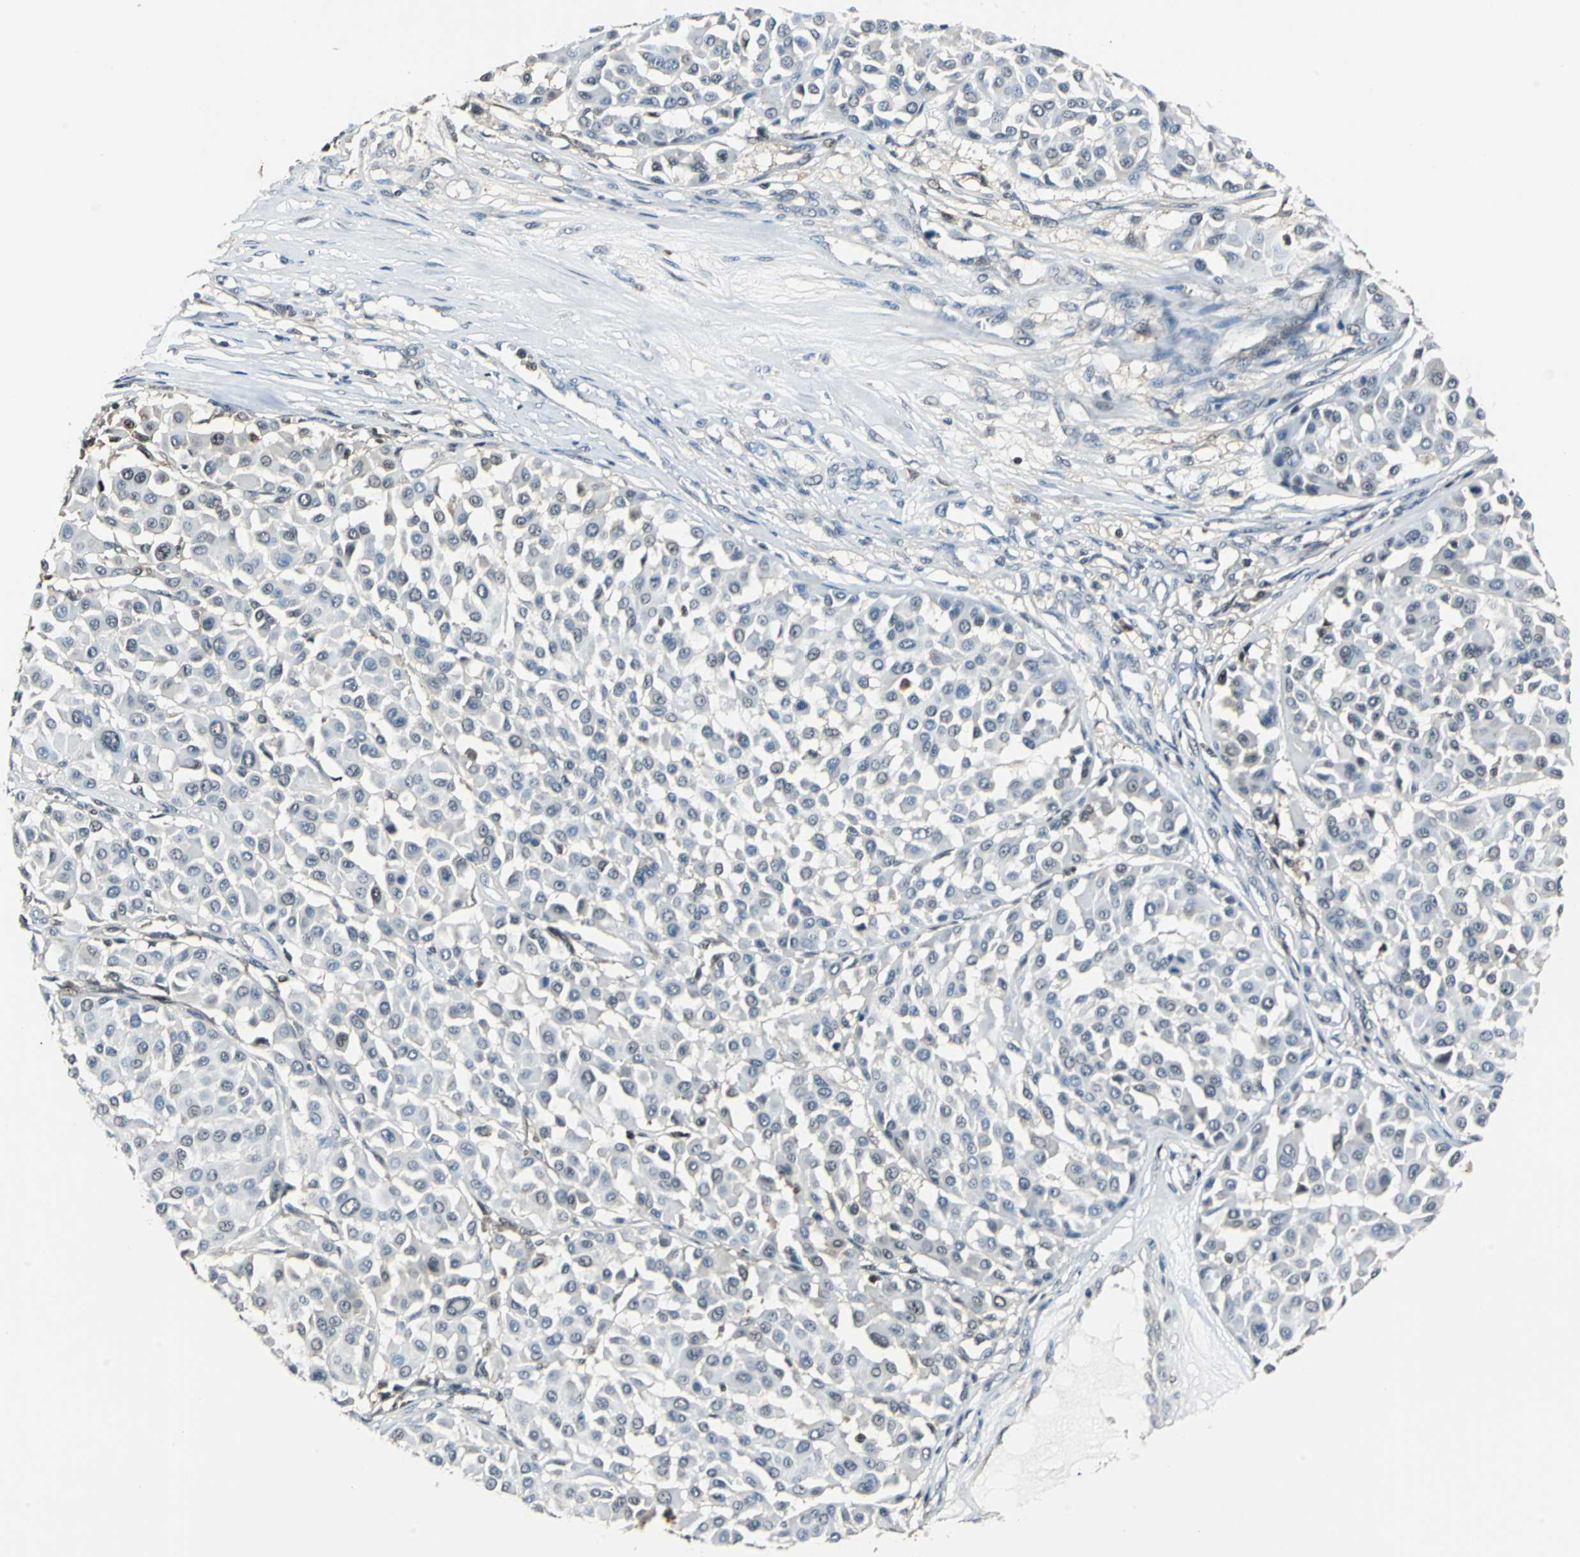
{"staining": {"intensity": "negative", "quantity": "none", "location": "none"}, "tissue": "melanoma", "cell_type": "Tumor cells", "image_type": "cancer", "snomed": [{"axis": "morphology", "description": "Malignant melanoma, Metastatic site"}, {"axis": "topography", "description": "Soft tissue"}], "caption": "The micrograph demonstrates no staining of tumor cells in malignant melanoma (metastatic site).", "gene": "PSME1", "patient": {"sex": "male", "age": 41}}